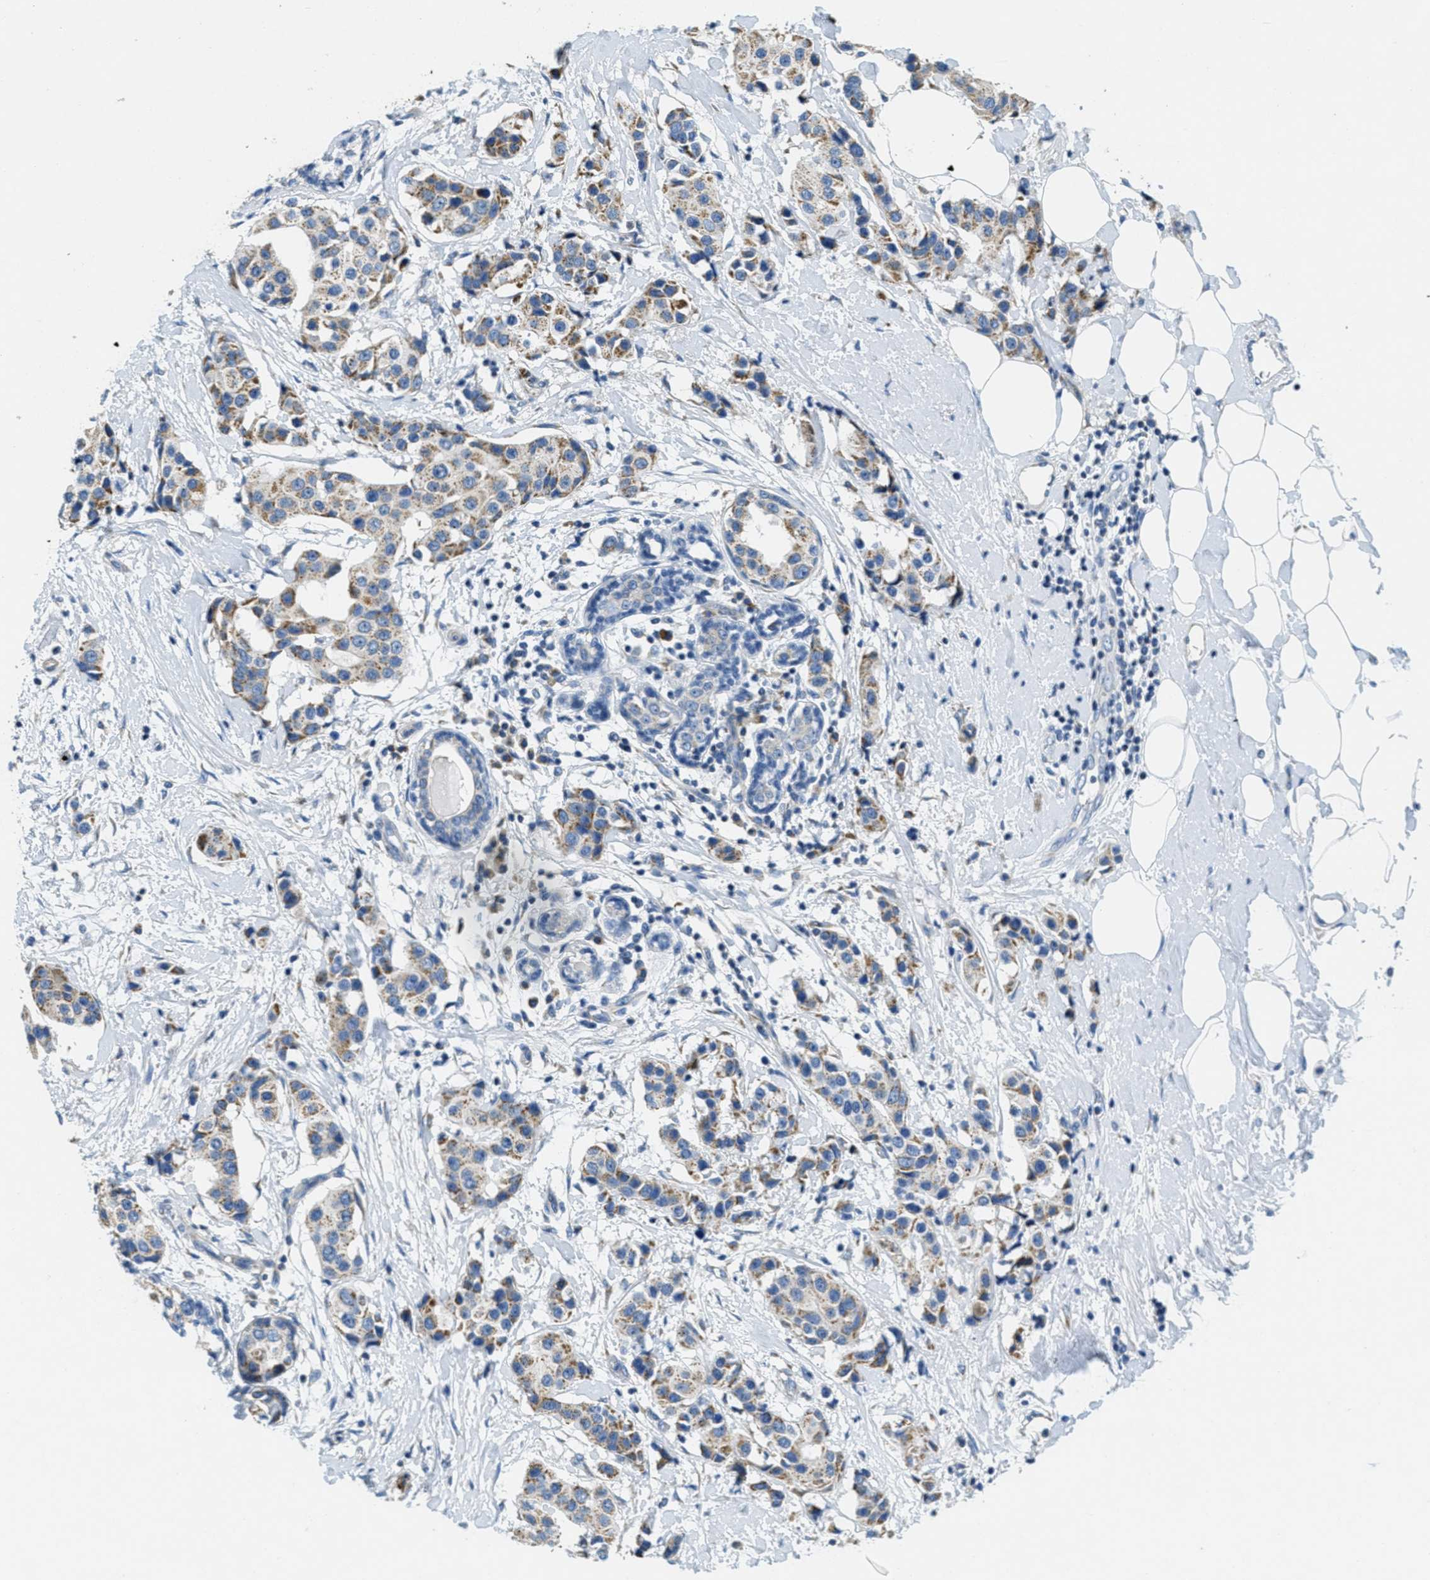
{"staining": {"intensity": "moderate", "quantity": "25%-75%", "location": "cytoplasmic/membranous"}, "tissue": "breast cancer", "cell_type": "Tumor cells", "image_type": "cancer", "snomed": [{"axis": "morphology", "description": "Normal tissue, NOS"}, {"axis": "morphology", "description": "Duct carcinoma"}, {"axis": "topography", "description": "Breast"}], "caption": "Human infiltrating ductal carcinoma (breast) stained for a protein (brown) exhibits moderate cytoplasmic/membranous positive expression in approximately 25%-75% of tumor cells.", "gene": "CA4", "patient": {"sex": "female", "age": 39}}